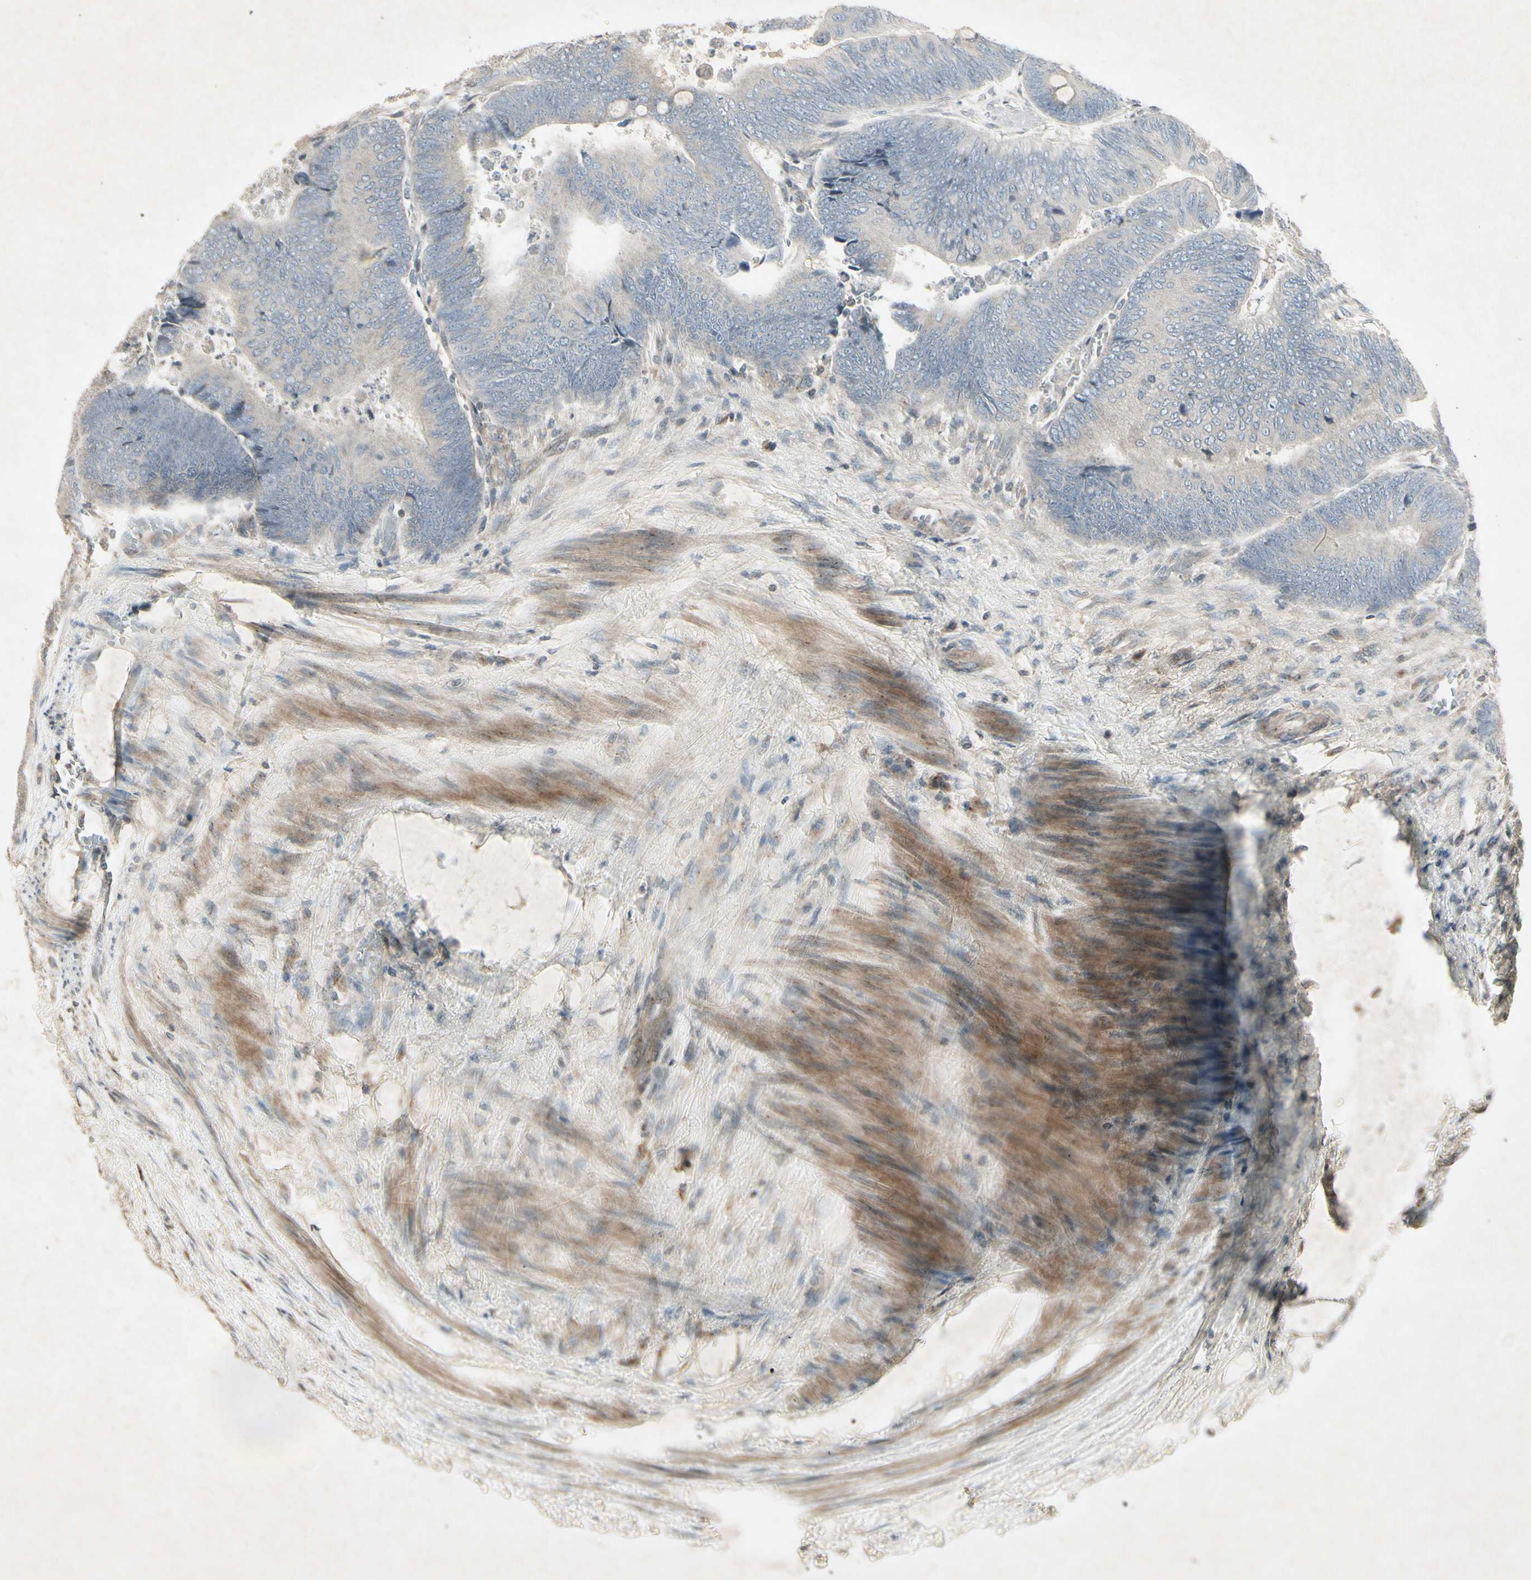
{"staining": {"intensity": "weak", "quantity": ">75%", "location": "cytoplasmic/membranous"}, "tissue": "colorectal cancer", "cell_type": "Tumor cells", "image_type": "cancer", "snomed": [{"axis": "morphology", "description": "Normal tissue, NOS"}, {"axis": "morphology", "description": "Adenocarcinoma, NOS"}, {"axis": "topography", "description": "Rectum"}, {"axis": "topography", "description": "Peripheral nerve tissue"}], "caption": "A high-resolution histopathology image shows IHC staining of adenocarcinoma (colorectal), which displays weak cytoplasmic/membranous positivity in approximately >75% of tumor cells.", "gene": "TEK", "patient": {"sex": "male", "age": 92}}